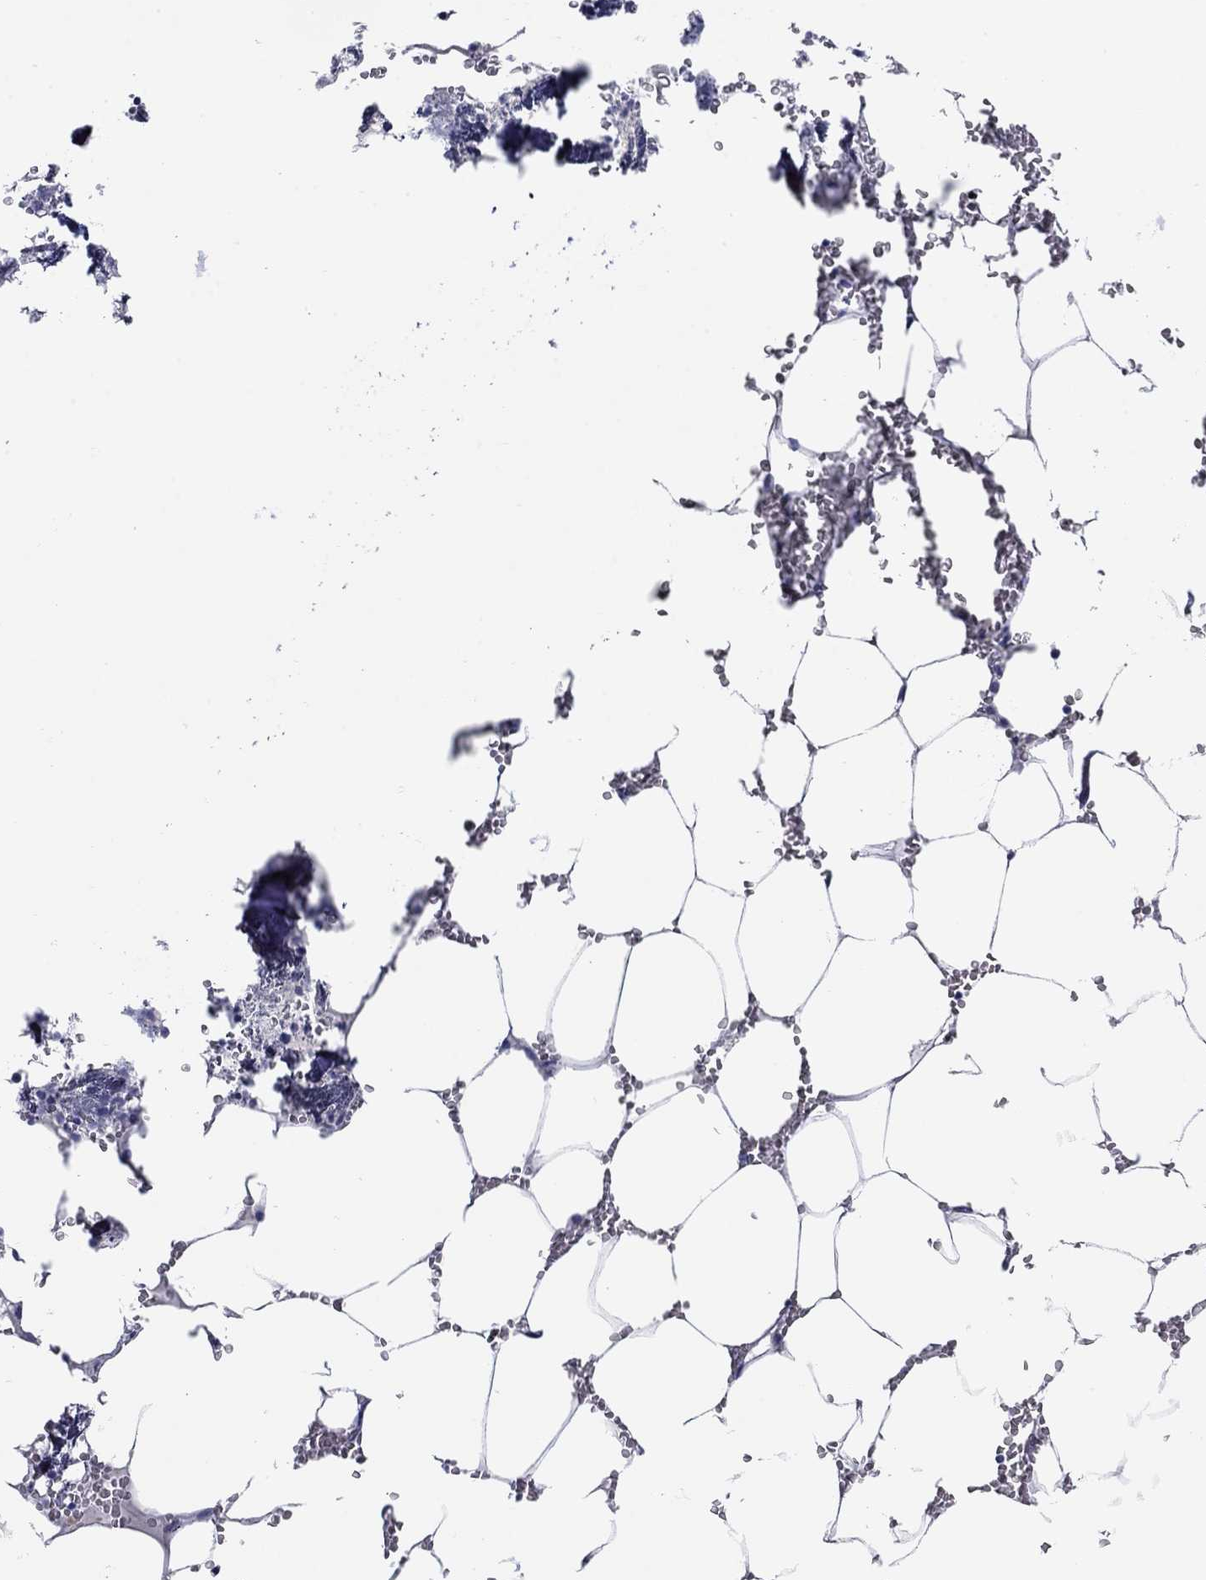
{"staining": {"intensity": "negative", "quantity": "none", "location": "none"}, "tissue": "bone marrow", "cell_type": "Hematopoietic cells", "image_type": "normal", "snomed": [{"axis": "morphology", "description": "Normal tissue, NOS"}, {"axis": "topography", "description": "Bone marrow"}], "caption": "Immunohistochemistry micrograph of benign human bone marrow stained for a protein (brown), which displays no positivity in hematopoietic cells.", "gene": "KCNH1", "patient": {"sex": "male", "age": 54}}